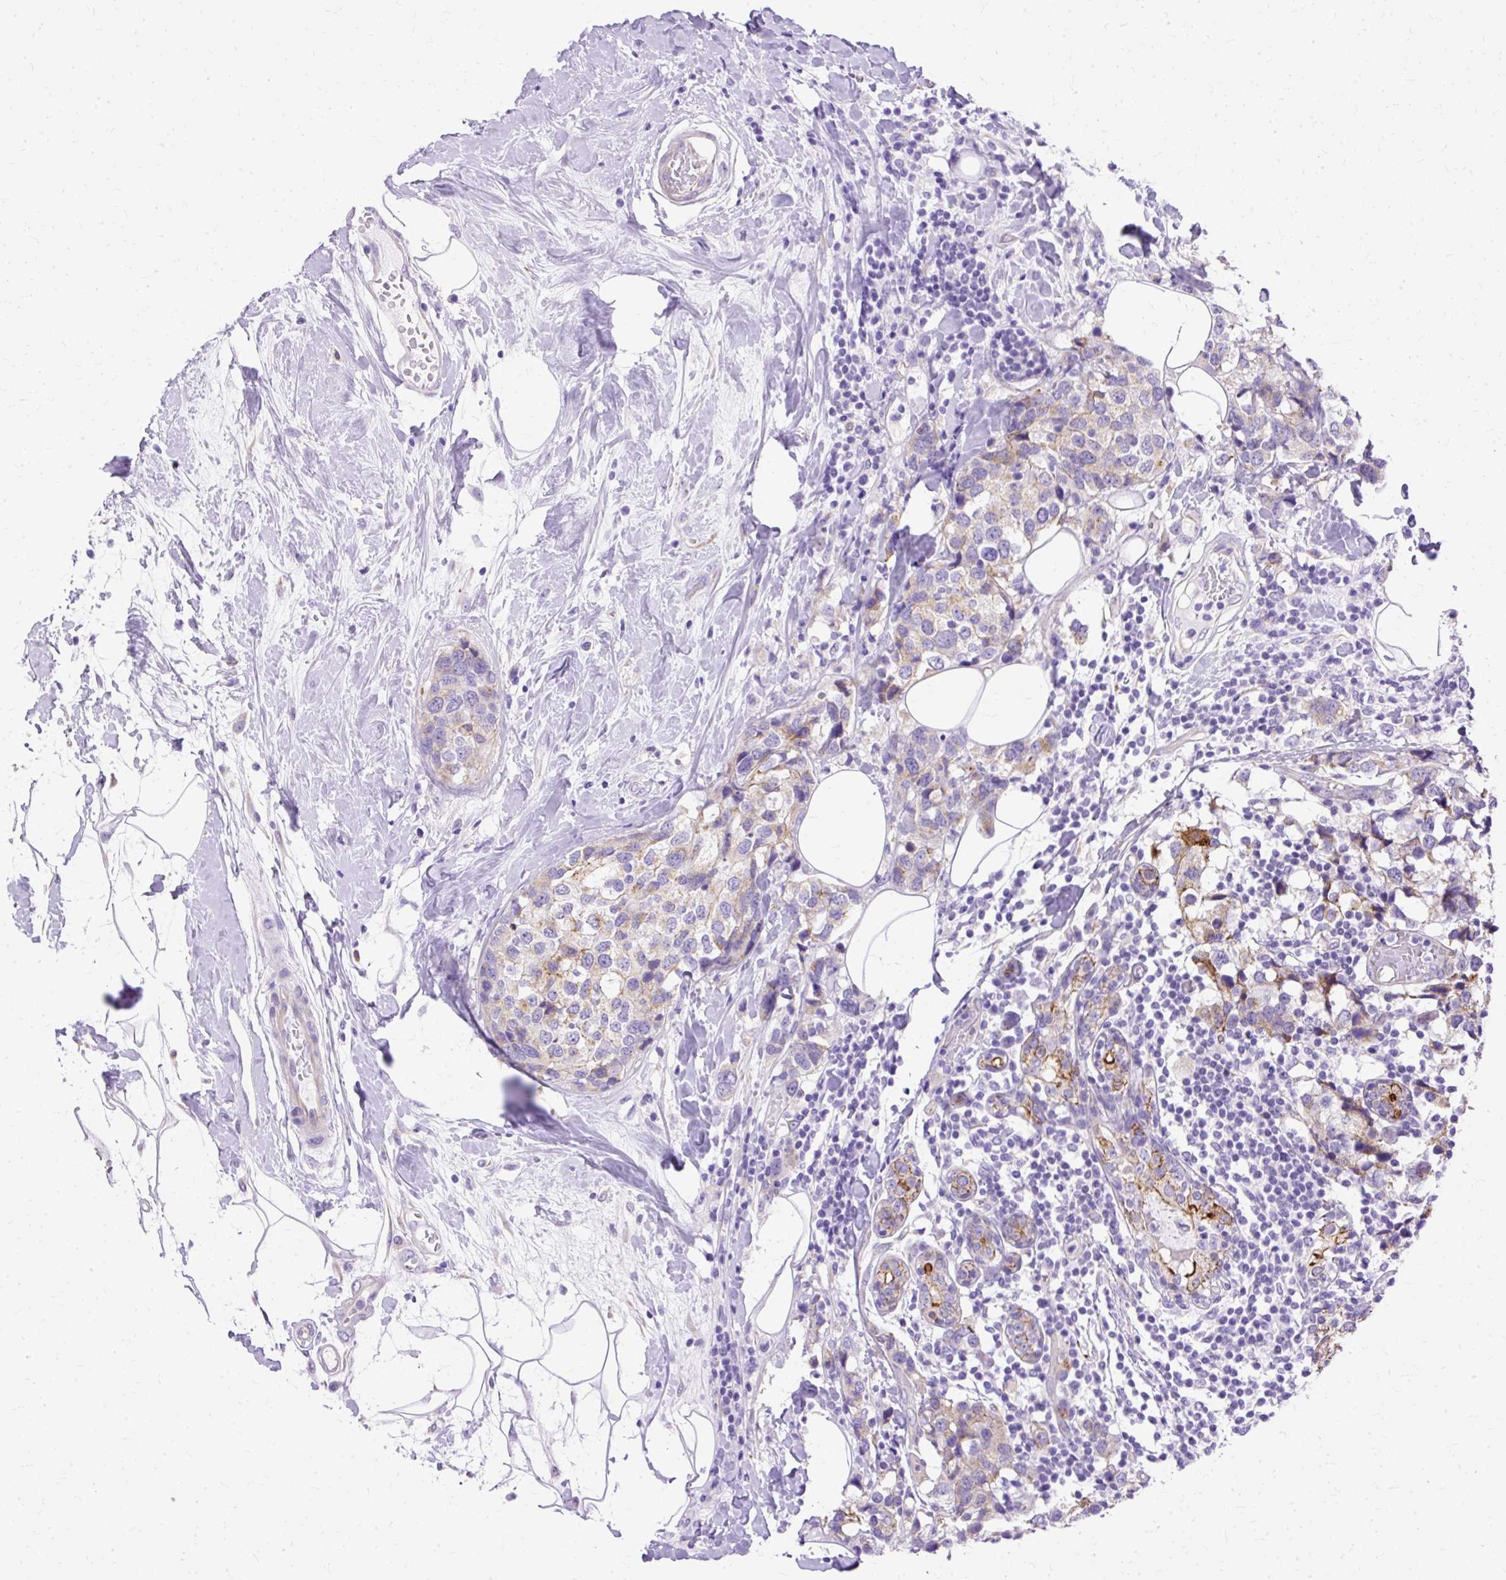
{"staining": {"intensity": "weak", "quantity": ">75%", "location": "cytoplasmic/membranous"}, "tissue": "breast cancer", "cell_type": "Tumor cells", "image_type": "cancer", "snomed": [{"axis": "morphology", "description": "Lobular carcinoma"}, {"axis": "topography", "description": "Breast"}], "caption": "Protein positivity by immunohistochemistry reveals weak cytoplasmic/membranous staining in approximately >75% of tumor cells in breast cancer (lobular carcinoma).", "gene": "MYO6", "patient": {"sex": "female", "age": 59}}